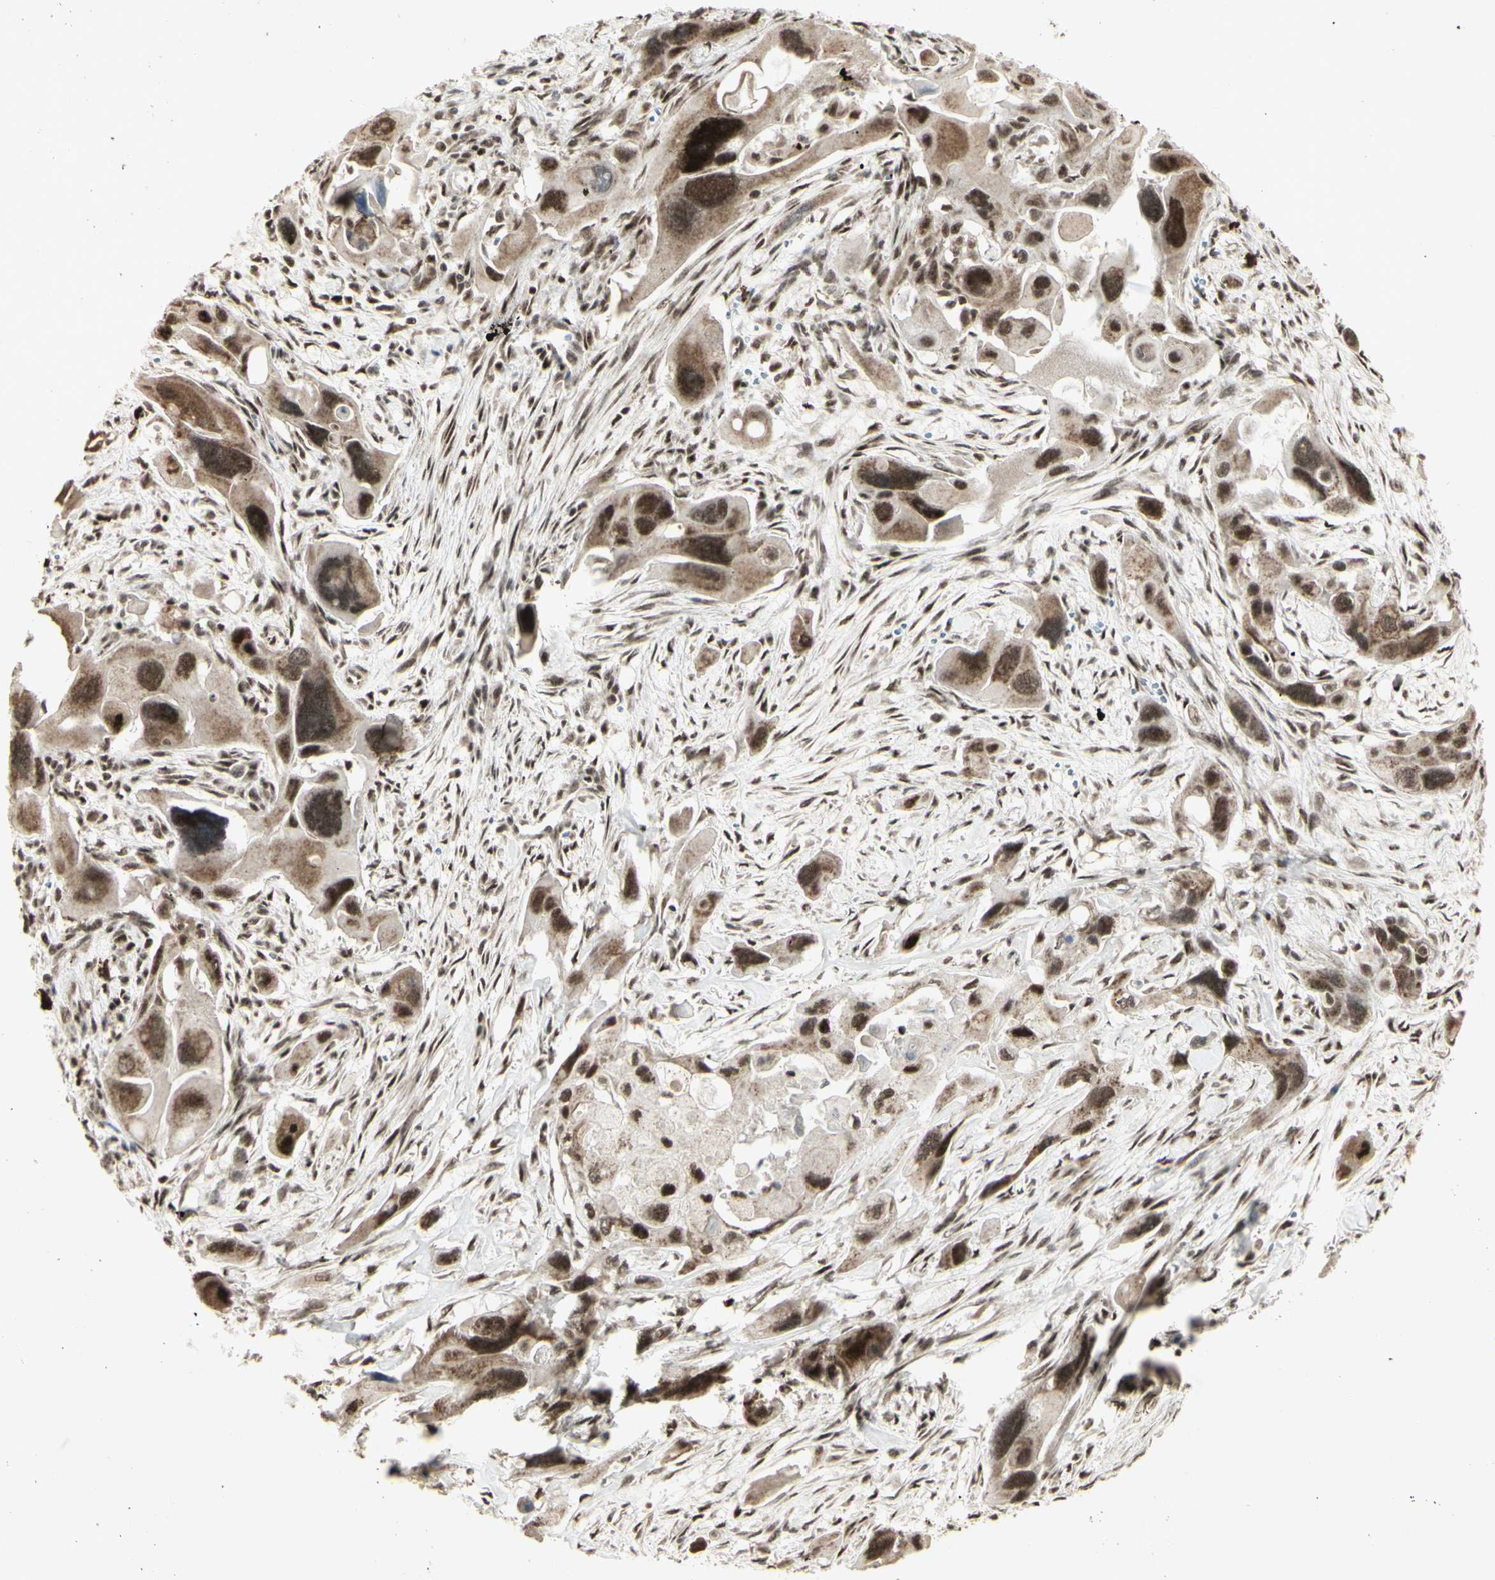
{"staining": {"intensity": "moderate", "quantity": ">75%", "location": "cytoplasmic/membranous,nuclear"}, "tissue": "pancreatic cancer", "cell_type": "Tumor cells", "image_type": "cancer", "snomed": [{"axis": "morphology", "description": "Adenocarcinoma, NOS"}, {"axis": "topography", "description": "Pancreas"}], "caption": "Moderate cytoplasmic/membranous and nuclear expression is identified in about >75% of tumor cells in pancreatic adenocarcinoma. (DAB IHC with brightfield microscopy, high magnification).", "gene": "CCNT1", "patient": {"sex": "male", "age": 73}}